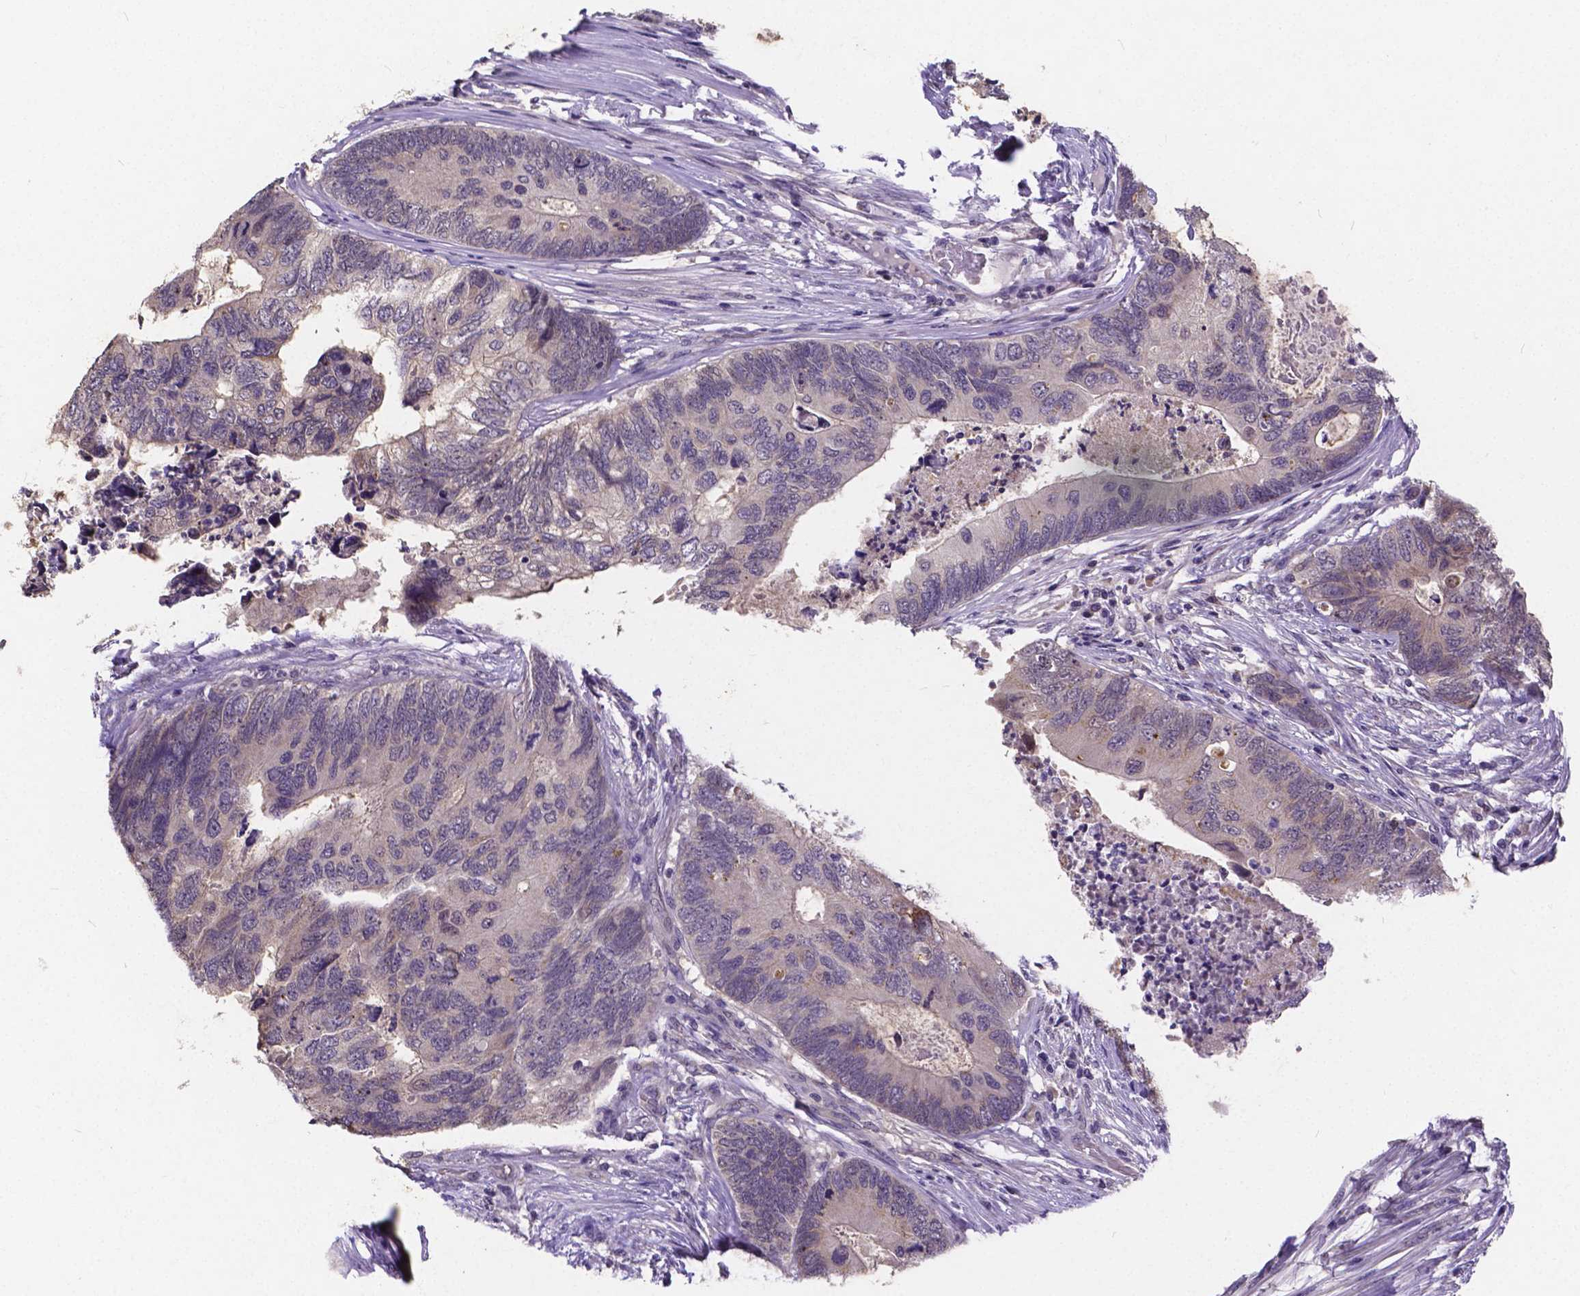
{"staining": {"intensity": "negative", "quantity": "none", "location": "none"}, "tissue": "colorectal cancer", "cell_type": "Tumor cells", "image_type": "cancer", "snomed": [{"axis": "morphology", "description": "Adenocarcinoma, NOS"}, {"axis": "topography", "description": "Colon"}], "caption": "Colorectal cancer was stained to show a protein in brown. There is no significant positivity in tumor cells. (Stains: DAB (3,3'-diaminobenzidine) immunohistochemistry (IHC) with hematoxylin counter stain, Microscopy: brightfield microscopy at high magnification).", "gene": "CTNNA2", "patient": {"sex": "female", "age": 67}}